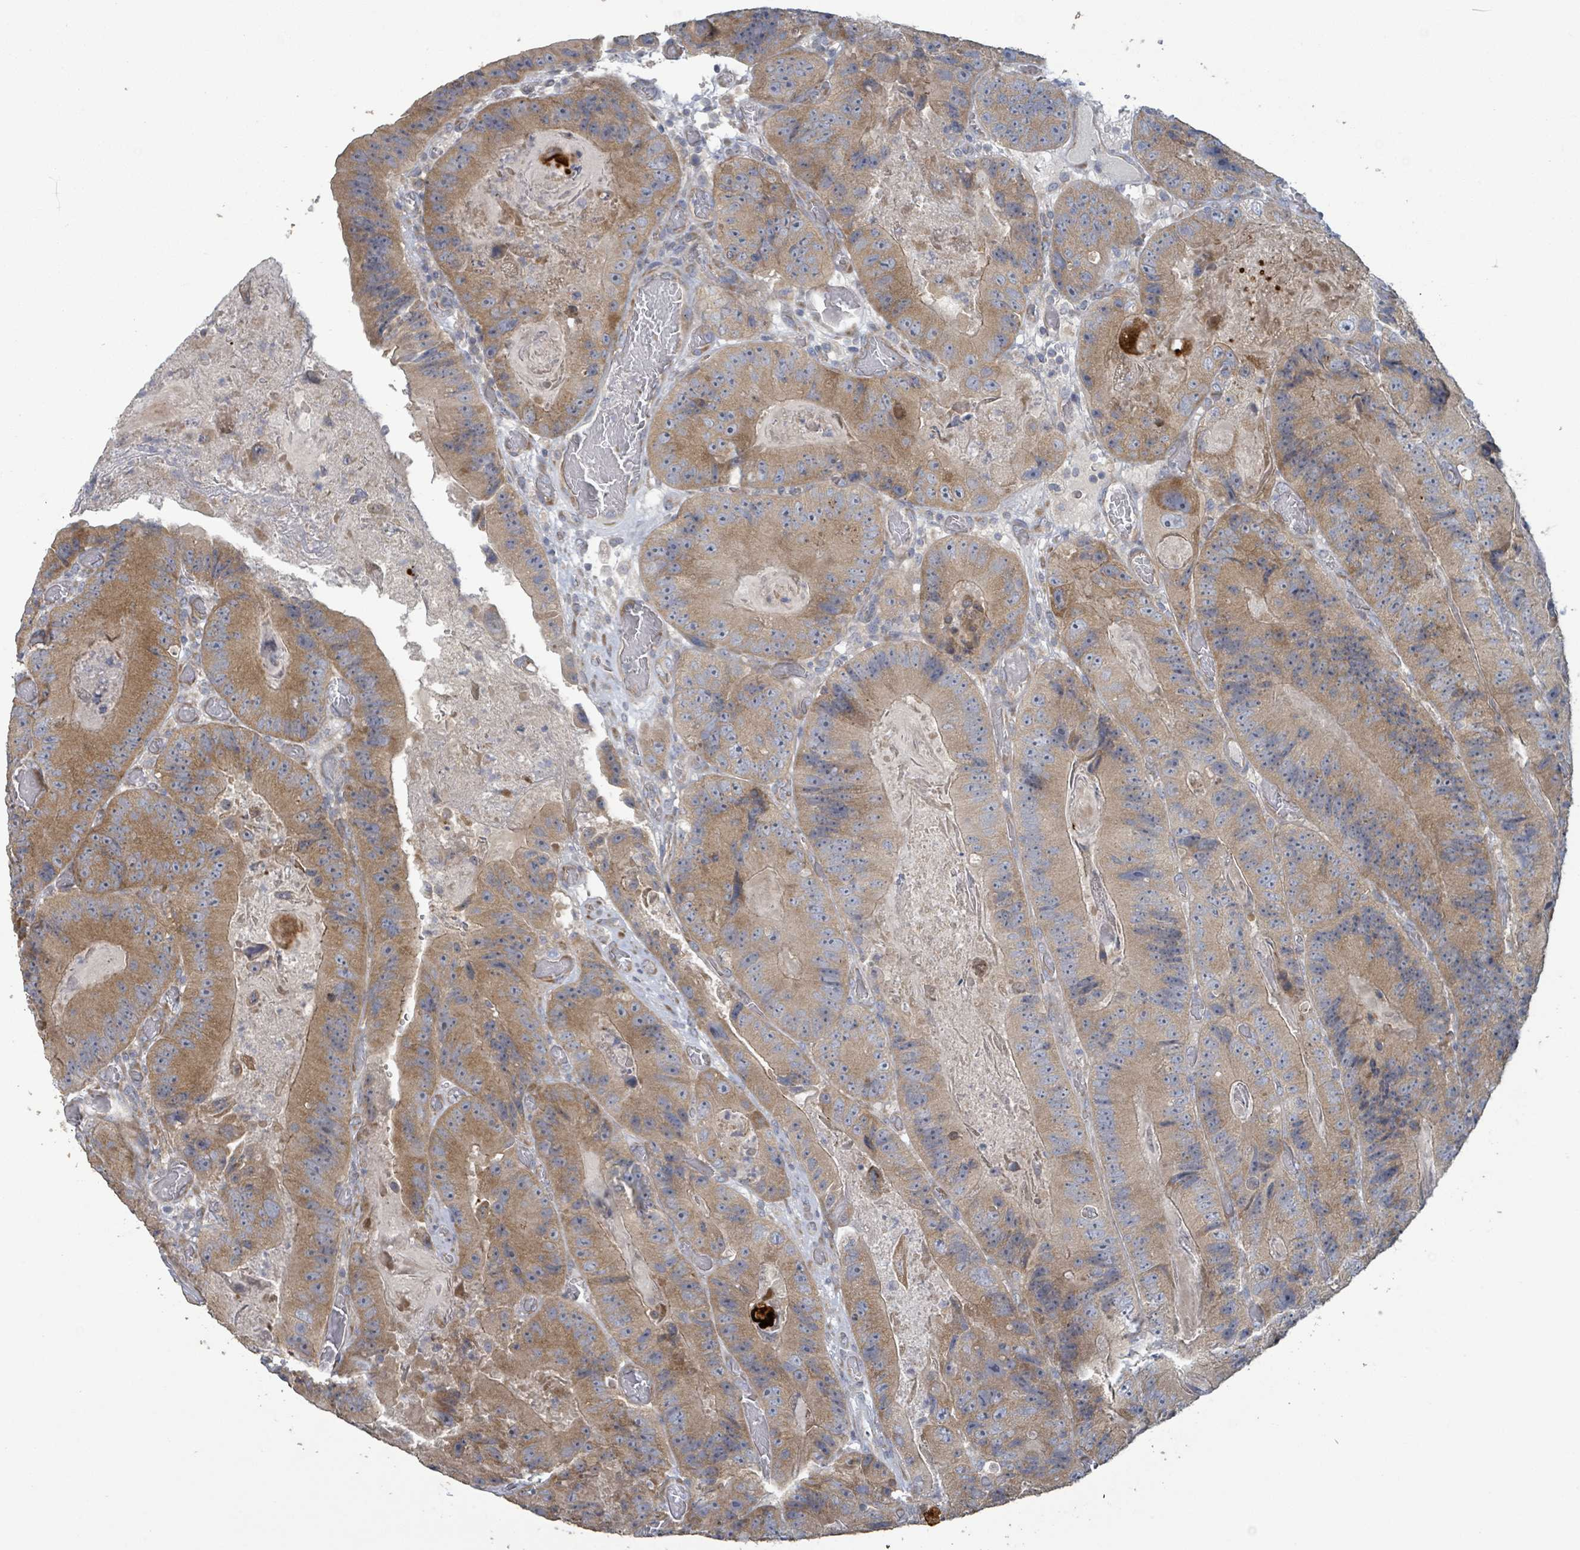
{"staining": {"intensity": "moderate", "quantity": ">75%", "location": "cytoplasmic/membranous"}, "tissue": "colorectal cancer", "cell_type": "Tumor cells", "image_type": "cancer", "snomed": [{"axis": "morphology", "description": "Adenocarcinoma, NOS"}, {"axis": "topography", "description": "Colon"}], "caption": "IHC photomicrograph of neoplastic tissue: human colorectal cancer (adenocarcinoma) stained using IHC shows medium levels of moderate protein expression localized specifically in the cytoplasmic/membranous of tumor cells, appearing as a cytoplasmic/membranous brown color.", "gene": "RPL32", "patient": {"sex": "female", "age": 86}}